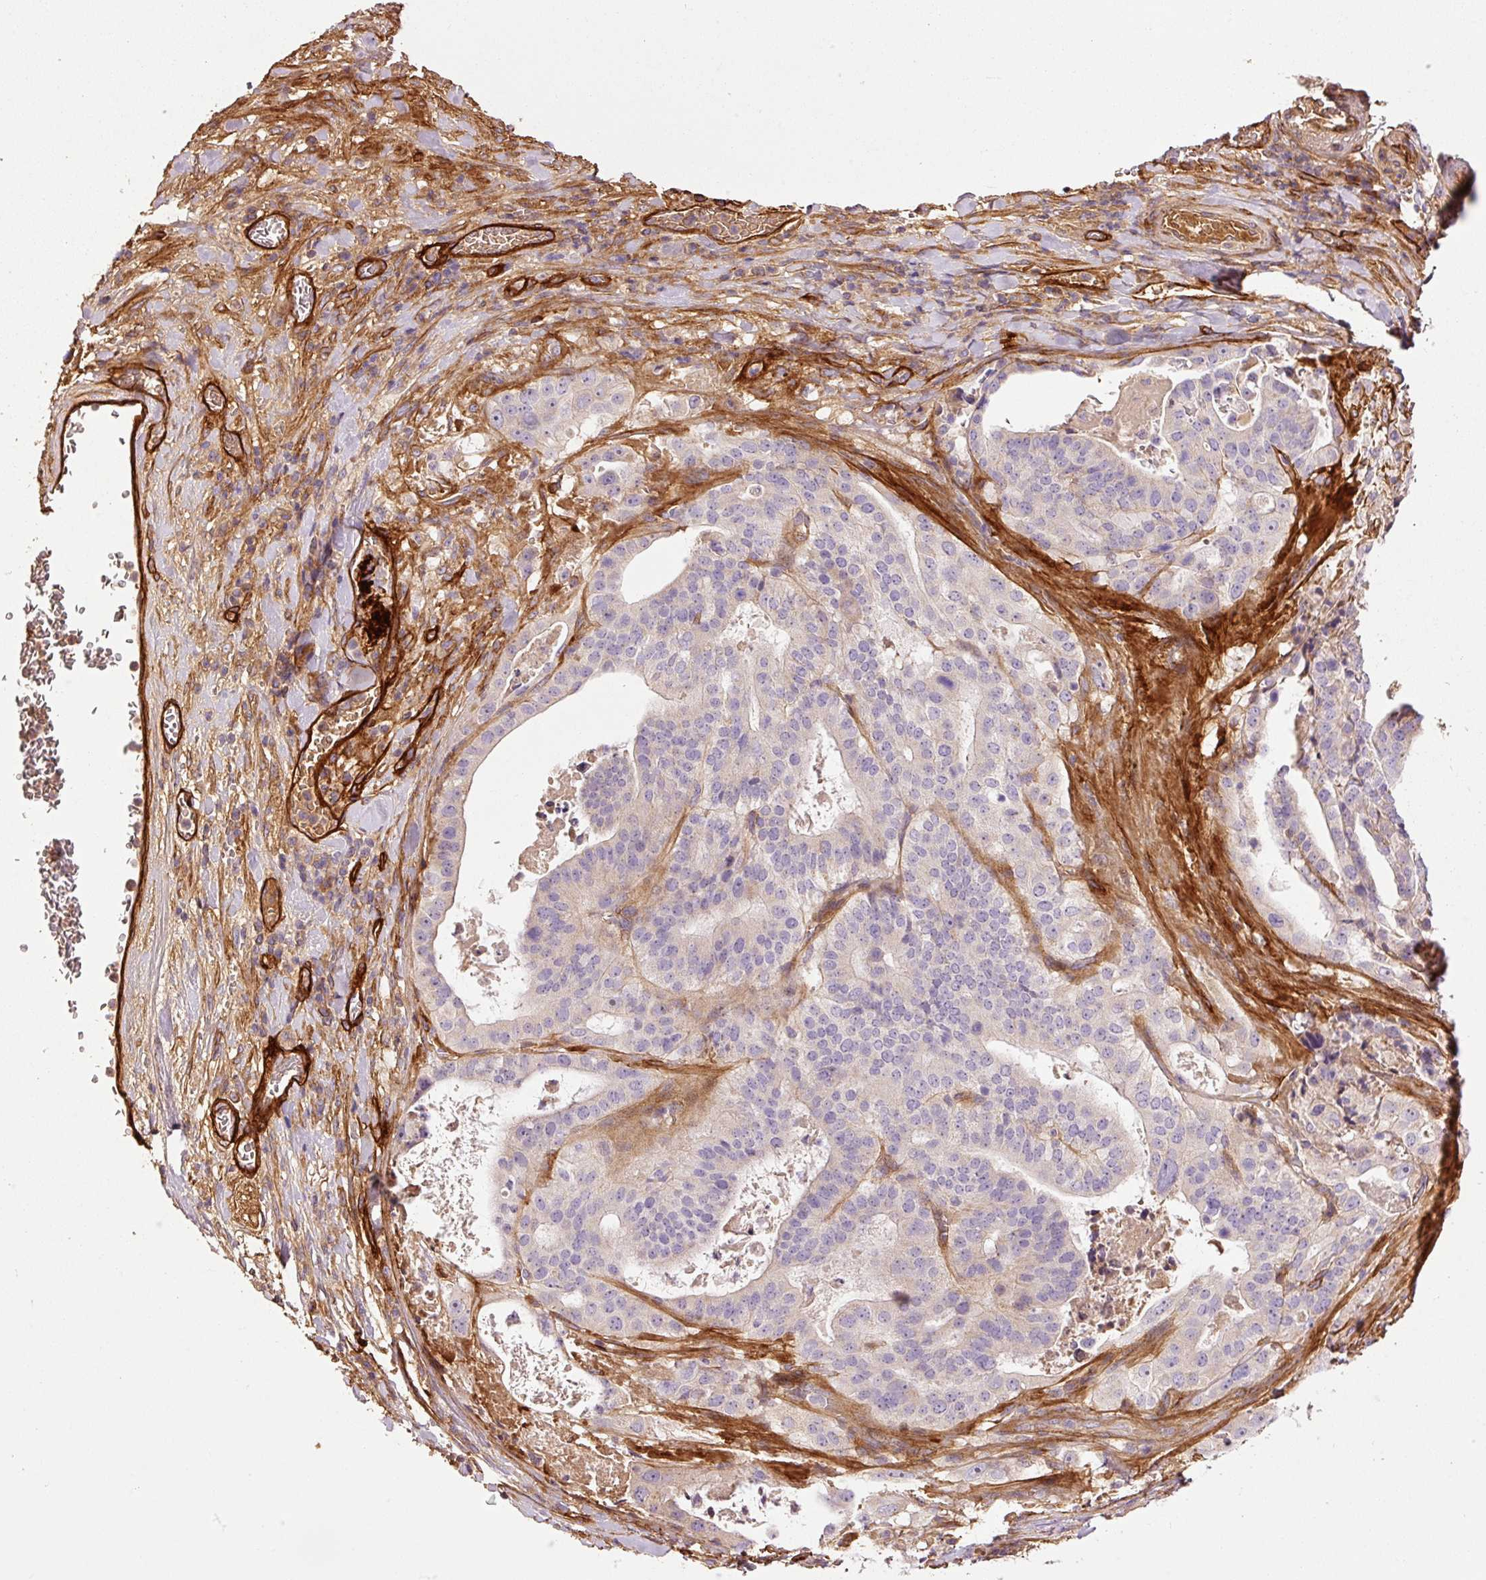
{"staining": {"intensity": "negative", "quantity": "none", "location": "none"}, "tissue": "stomach cancer", "cell_type": "Tumor cells", "image_type": "cancer", "snomed": [{"axis": "morphology", "description": "Adenocarcinoma, NOS"}, {"axis": "topography", "description": "Stomach"}], "caption": "Stomach cancer (adenocarcinoma) was stained to show a protein in brown. There is no significant positivity in tumor cells.", "gene": "NID2", "patient": {"sex": "male", "age": 48}}